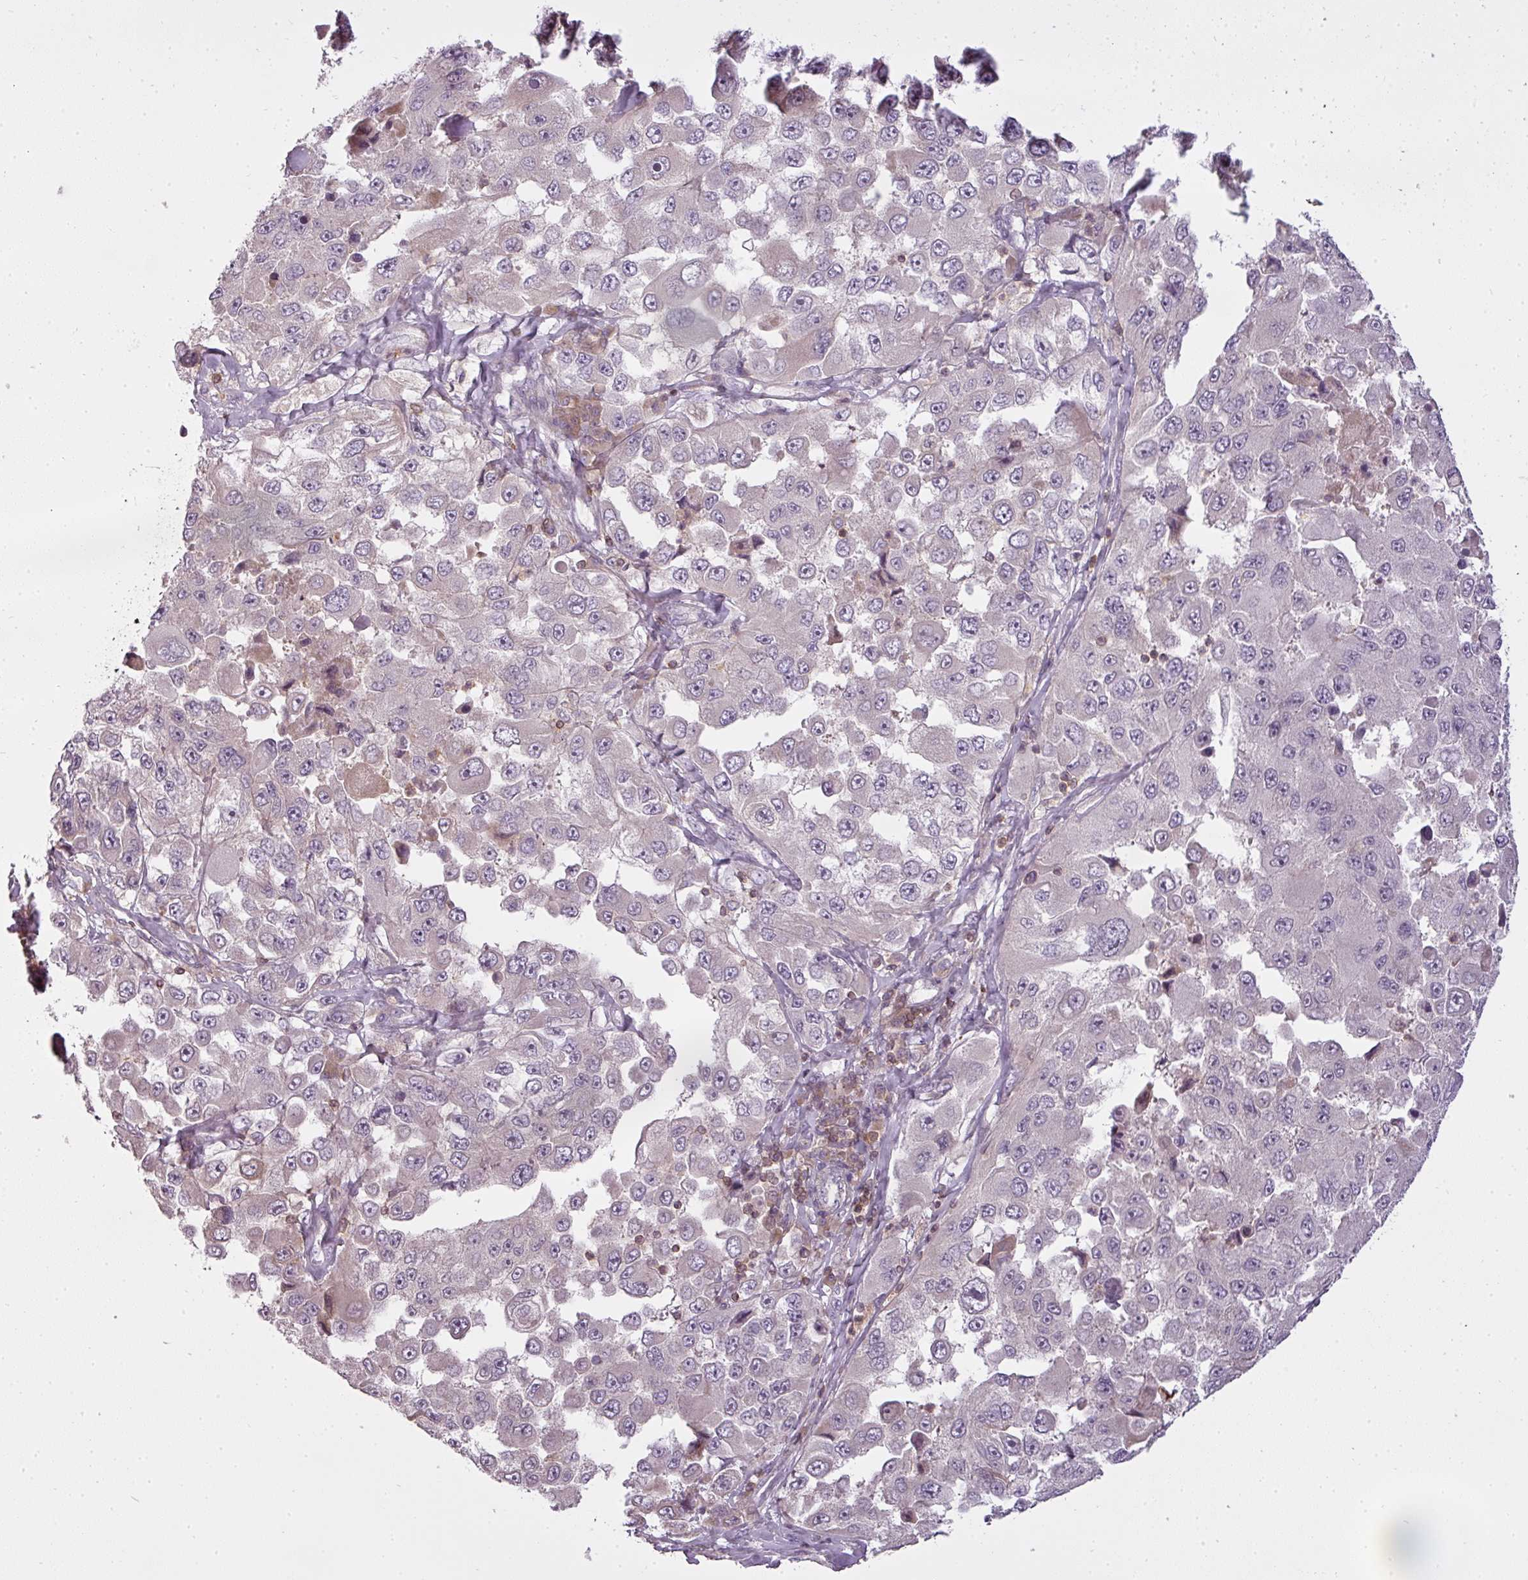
{"staining": {"intensity": "negative", "quantity": "none", "location": "none"}, "tissue": "melanoma", "cell_type": "Tumor cells", "image_type": "cancer", "snomed": [{"axis": "morphology", "description": "Malignant melanoma, Metastatic site"}, {"axis": "topography", "description": "Lymph node"}], "caption": "DAB immunohistochemical staining of malignant melanoma (metastatic site) displays no significant staining in tumor cells. Nuclei are stained in blue.", "gene": "STK4", "patient": {"sex": "male", "age": 62}}